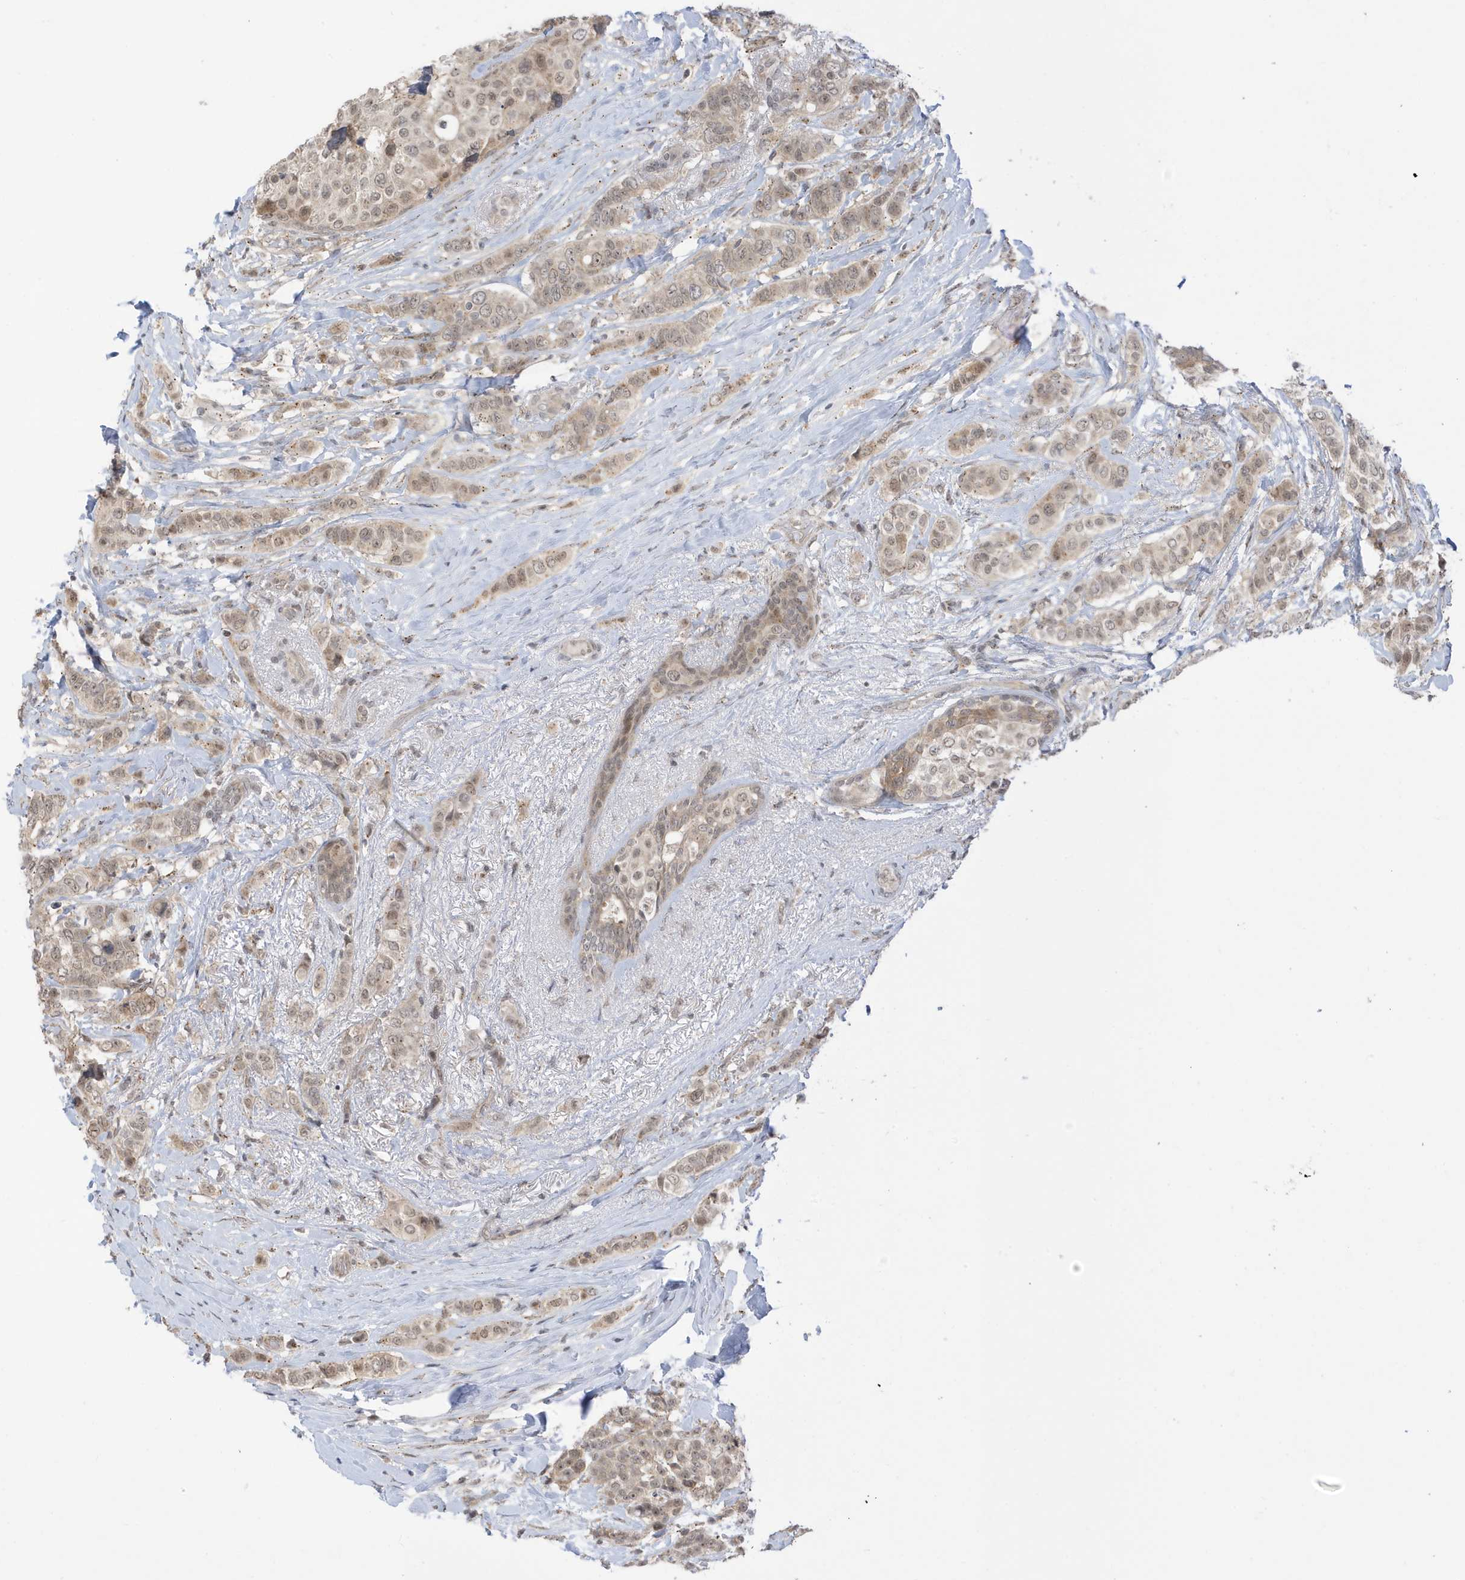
{"staining": {"intensity": "weak", "quantity": ">75%", "location": "cytoplasmic/membranous,nuclear"}, "tissue": "breast cancer", "cell_type": "Tumor cells", "image_type": "cancer", "snomed": [{"axis": "morphology", "description": "Lobular carcinoma"}, {"axis": "topography", "description": "Breast"}], "caption": "Breast lobular carcinoma stained with IHC displays weak cytoplasmic/membranous and nuclear expression in approximately >75% of tumor cells. (brown staining indicates protein expression, while blue staining denotes nuclei).", "gene": "TAB3", "patient": {"sex": "female", "age": 51}}